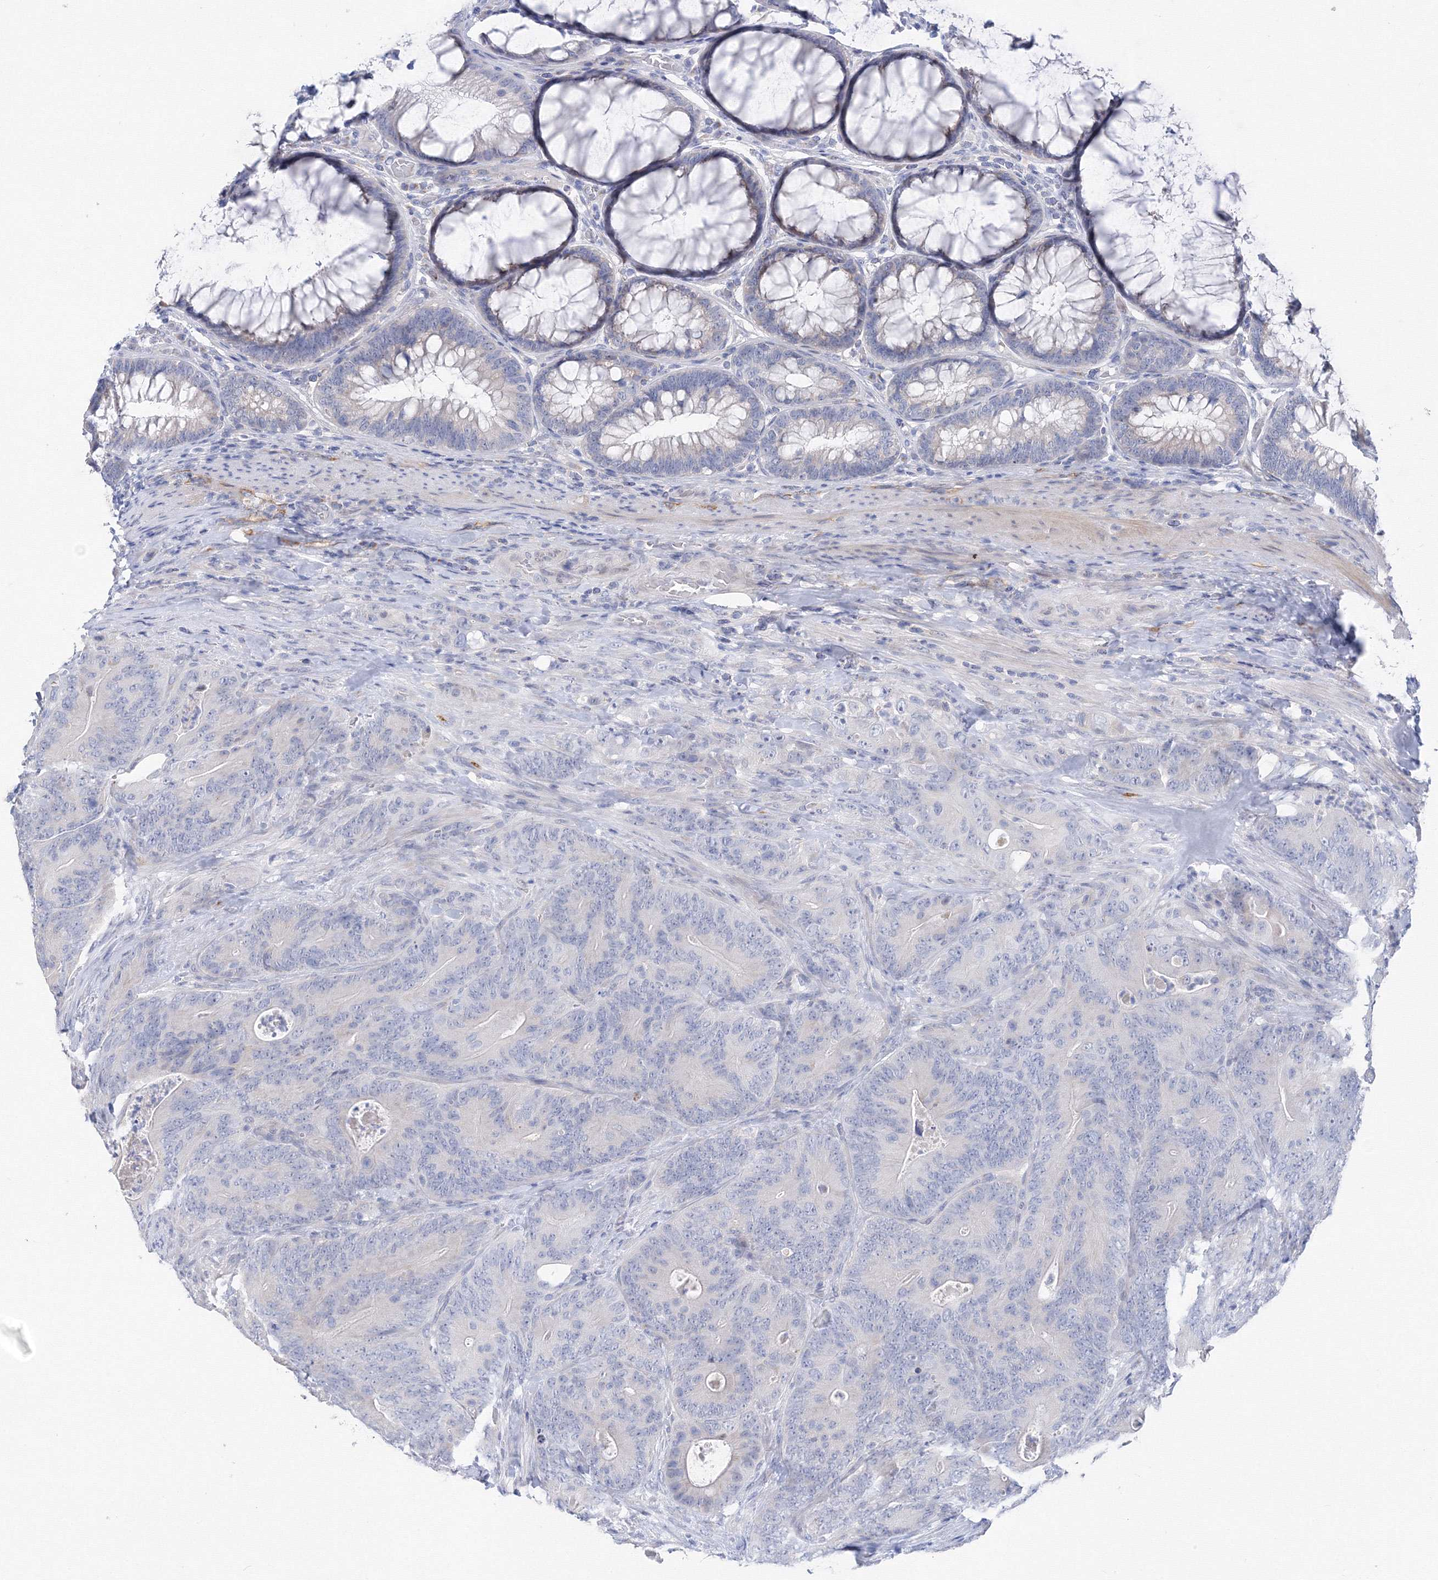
{"staining": {"intensity": "negative", "quantity": "none", "location": "none"}, "tissue": "colorectal cancer", "cell_type": "Tumor cells", "image_type": "cancer", "snomed": [{"axis": "morphology", "description": "Normal tissue, NOS"}, {"axis": "topography", "description": "Colon"}], "caption": "This image is of colorectal cancer stained with IHC to label a protein in brown with the nuclei are counter-stained blue. There is no staining in tumor cells. Brightfield microscopy of immunohistochemistry (IHC) stained with DAB (brown) and hematoxylin (blue), captured at high magnification.", "gene": "TAMM41", "patient": {"sex": "female", "age": 82}}